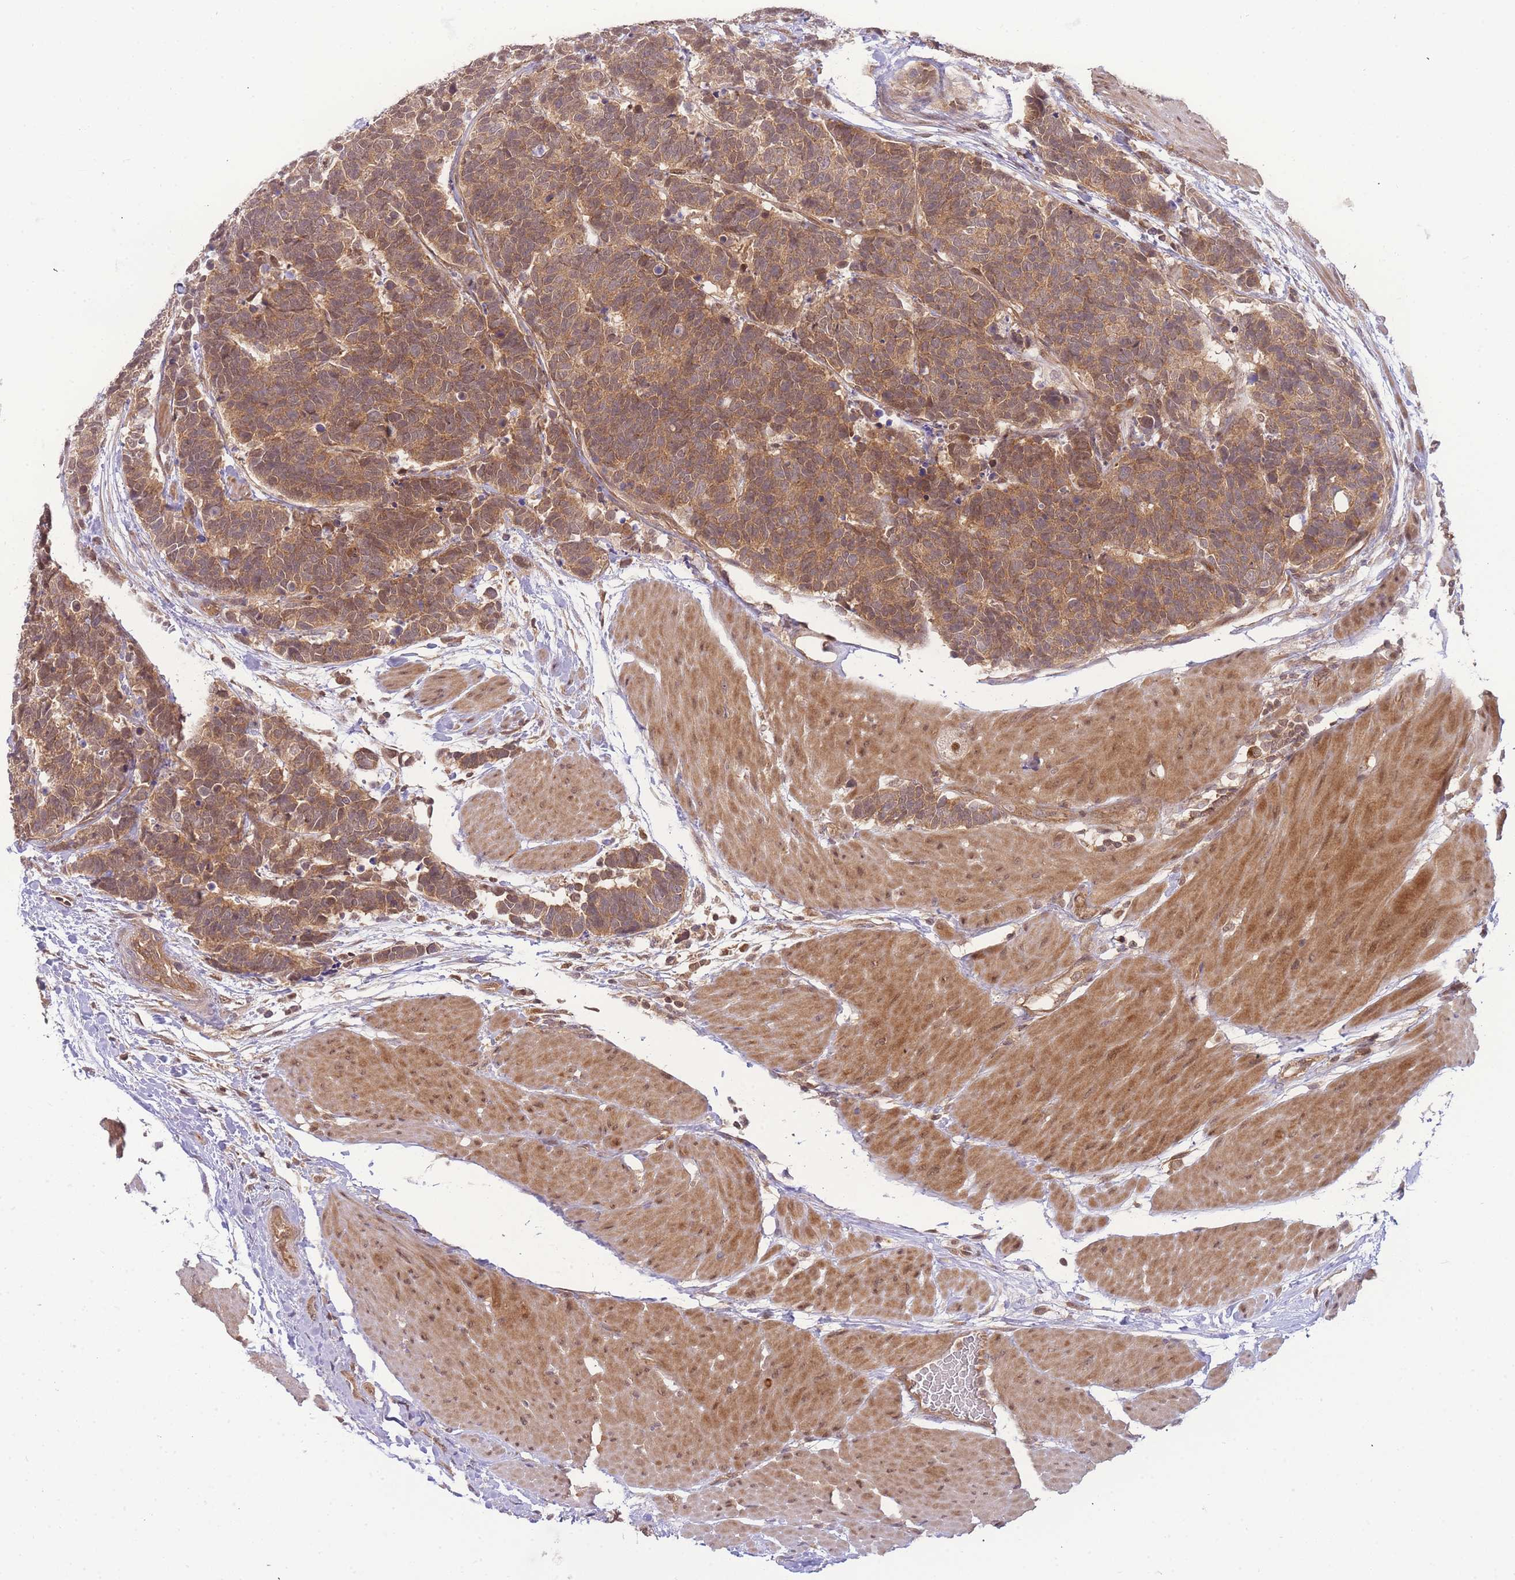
{"staining": {"intensity": "moderate", "quantity": ">75%", "location": "cytoplasmic/membranous,nuclear"}, "tissue": "carcinoid", "cell_type": "Tumor cells", "image_type": "cancer", "snomed": [{"axis": "morphology", "description": "Carcinoma, NOS"}, {"axis": "morphology", "description": "Carcinoid, malignant, NOS"}, {"axis": "topography", "description": "Urinary bladder"}], "caption": "DAB immunohistochemical staining of carcinoid (malignant) exhibits moderate cytoplasmic/membranous and nuclear protein expression in about >75% of tumor cells. (DAB (3,3'-diaminobenzidine) IHC with brightfield microscopy, high magnification).", "gene": "KIAA1191", "patient": {"sex": "male", "age": 57}}